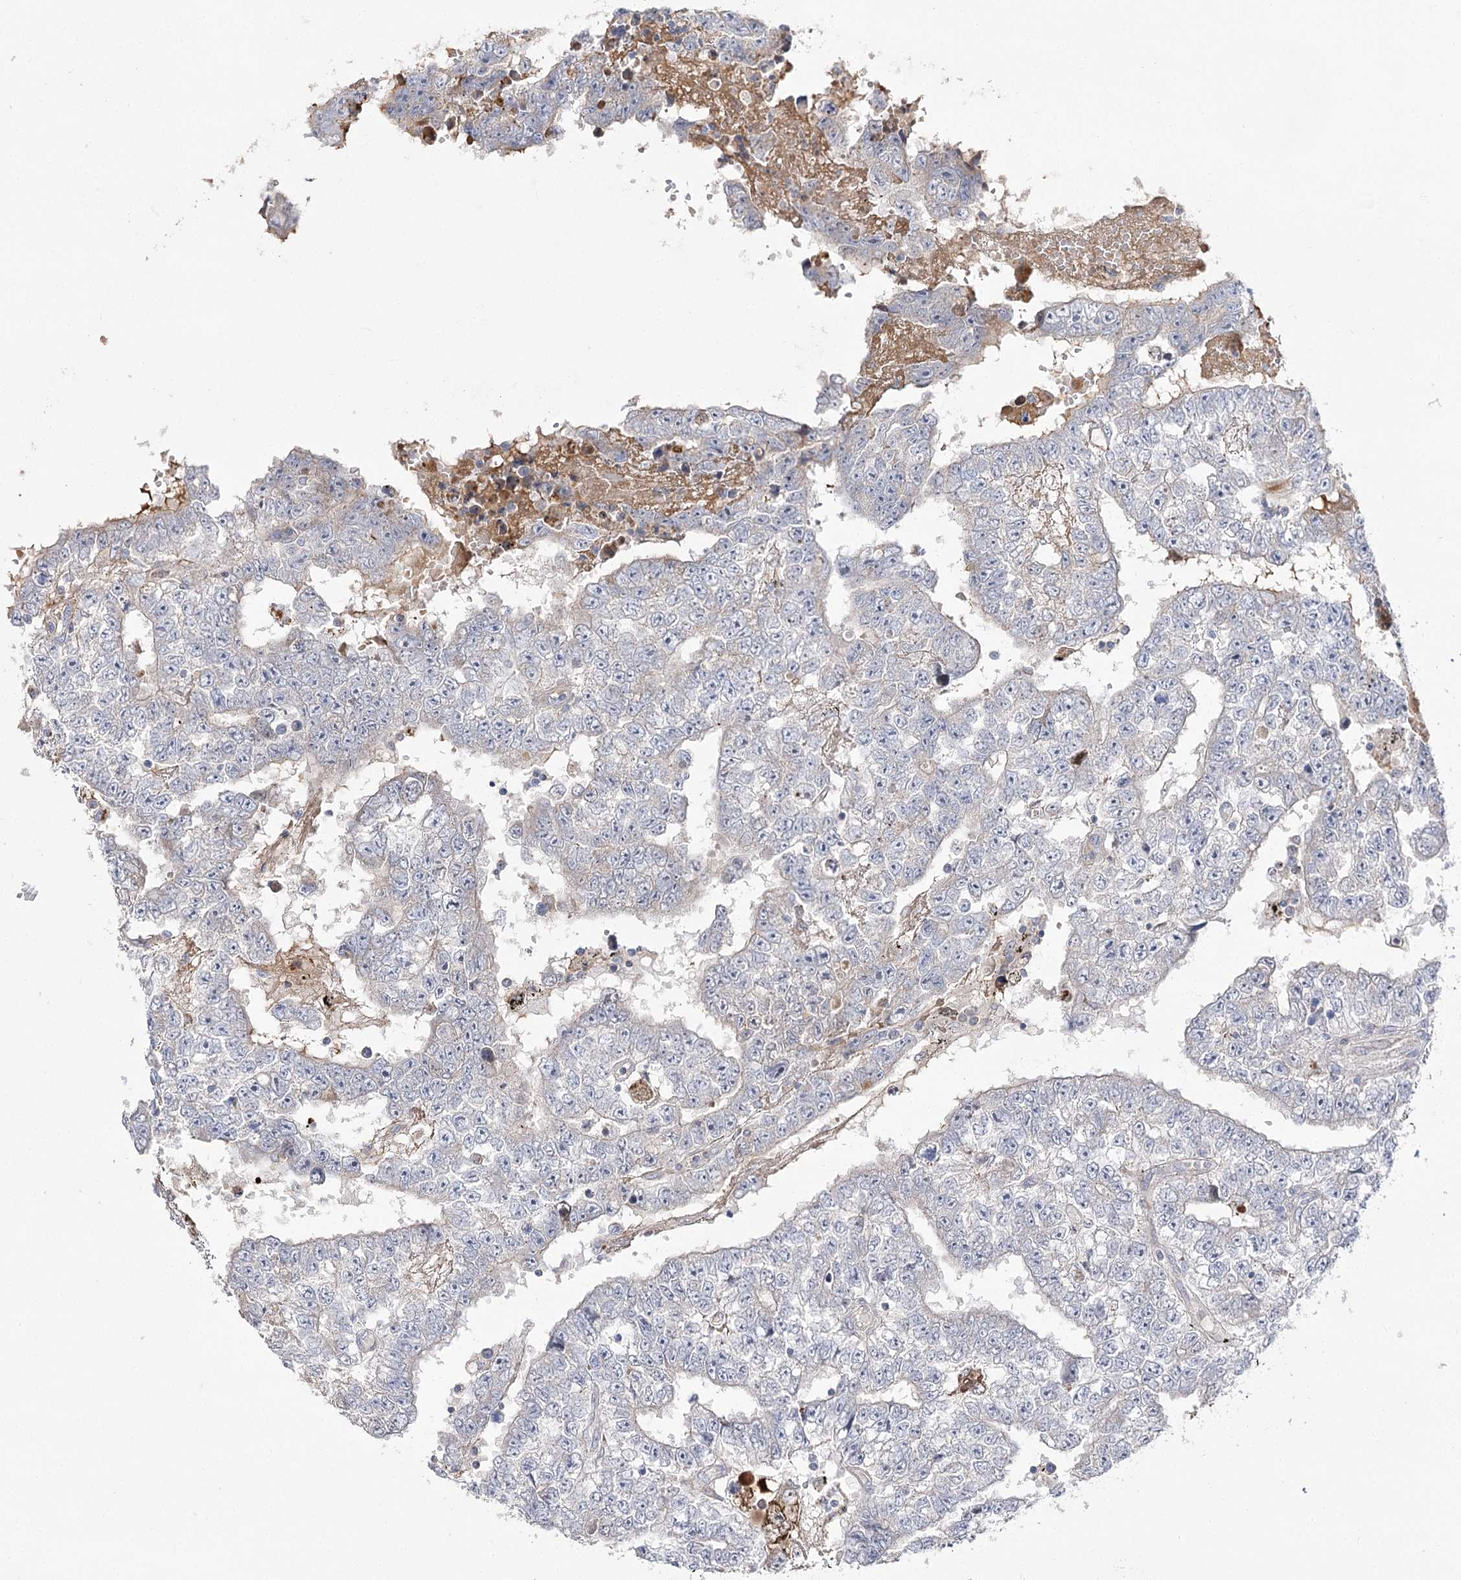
{"staining": {"intensity": "negative", "quantity": "none", "location": "none"}, "tissue": "testis cancer", "cell_type": "Tumor cells", "image_type": "cancer", "snomed": [{"axis": "morphology", "description": "Carcinoma, Embryonal, NOS"}, {"axis": "topography", "description": "Testis"}], "caption": "DAB (3,3'-diaminobenzidine) immunohistochemical staining of human testis cancer reveals no significant expression in tumor cells.", "gene": "NADK2", "patient": {"sex": "male", "age": 25}}